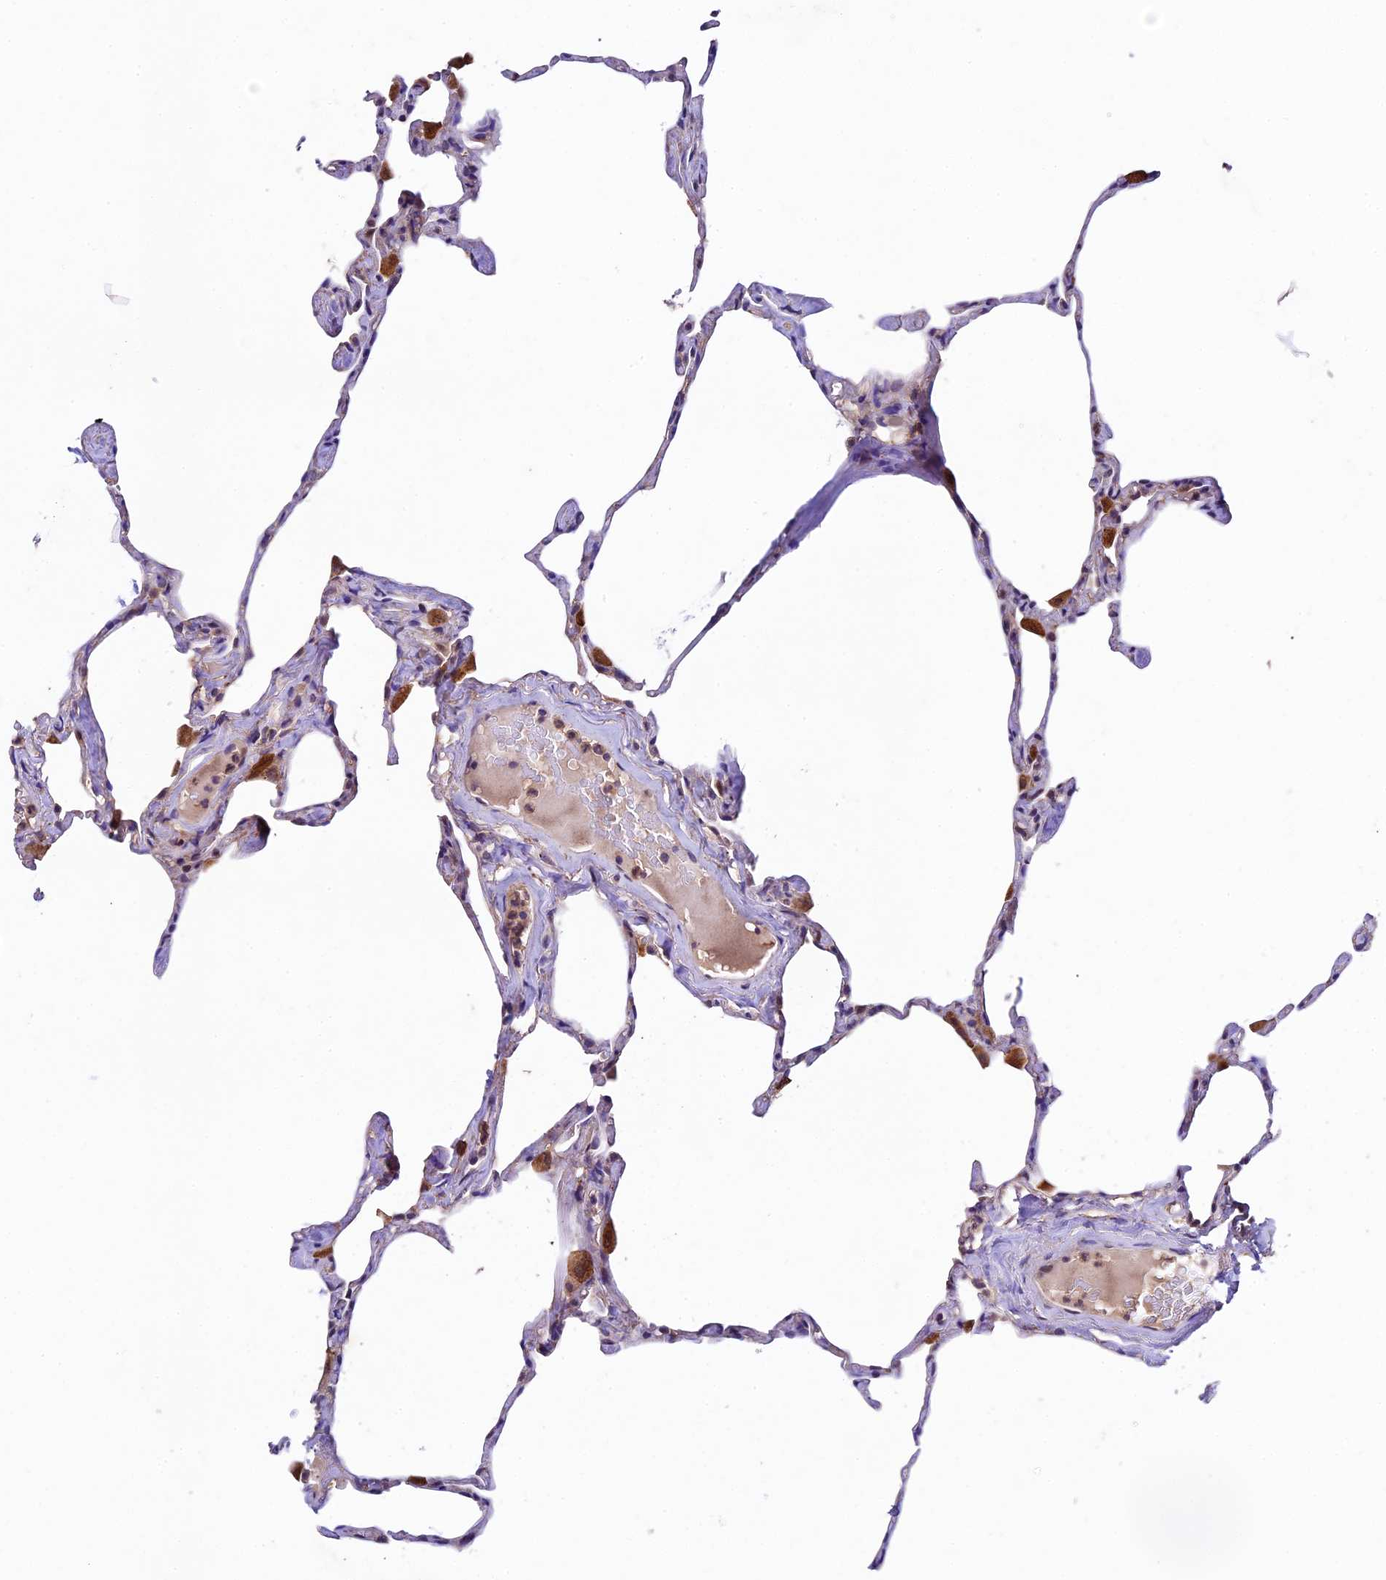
{"staining": {"intensity": "weak", "quantity": "<25%", "location": "cytoplasmic/membranous"}, "tissue": "lung", "cell_type": "Alveolar cells", "image_type": "normal", "snomed": [{"axis": "morphology", "description": "Normal tissue, NOS"}, {"axis": "topography", "description": "Lung"}], "caption": "This is a histopathology image of IHC staining of unremarkable lung, which shows no staining in alveolar cells. (Stains: DAB (3,3'-diaminobenzidine) immunohistochemistry with hematoxylin counter stain, Microscopy: brightfield microscopy at high magnification).", "gene": "SBNO2", "patient": {"sex": "male", "age": 65}}